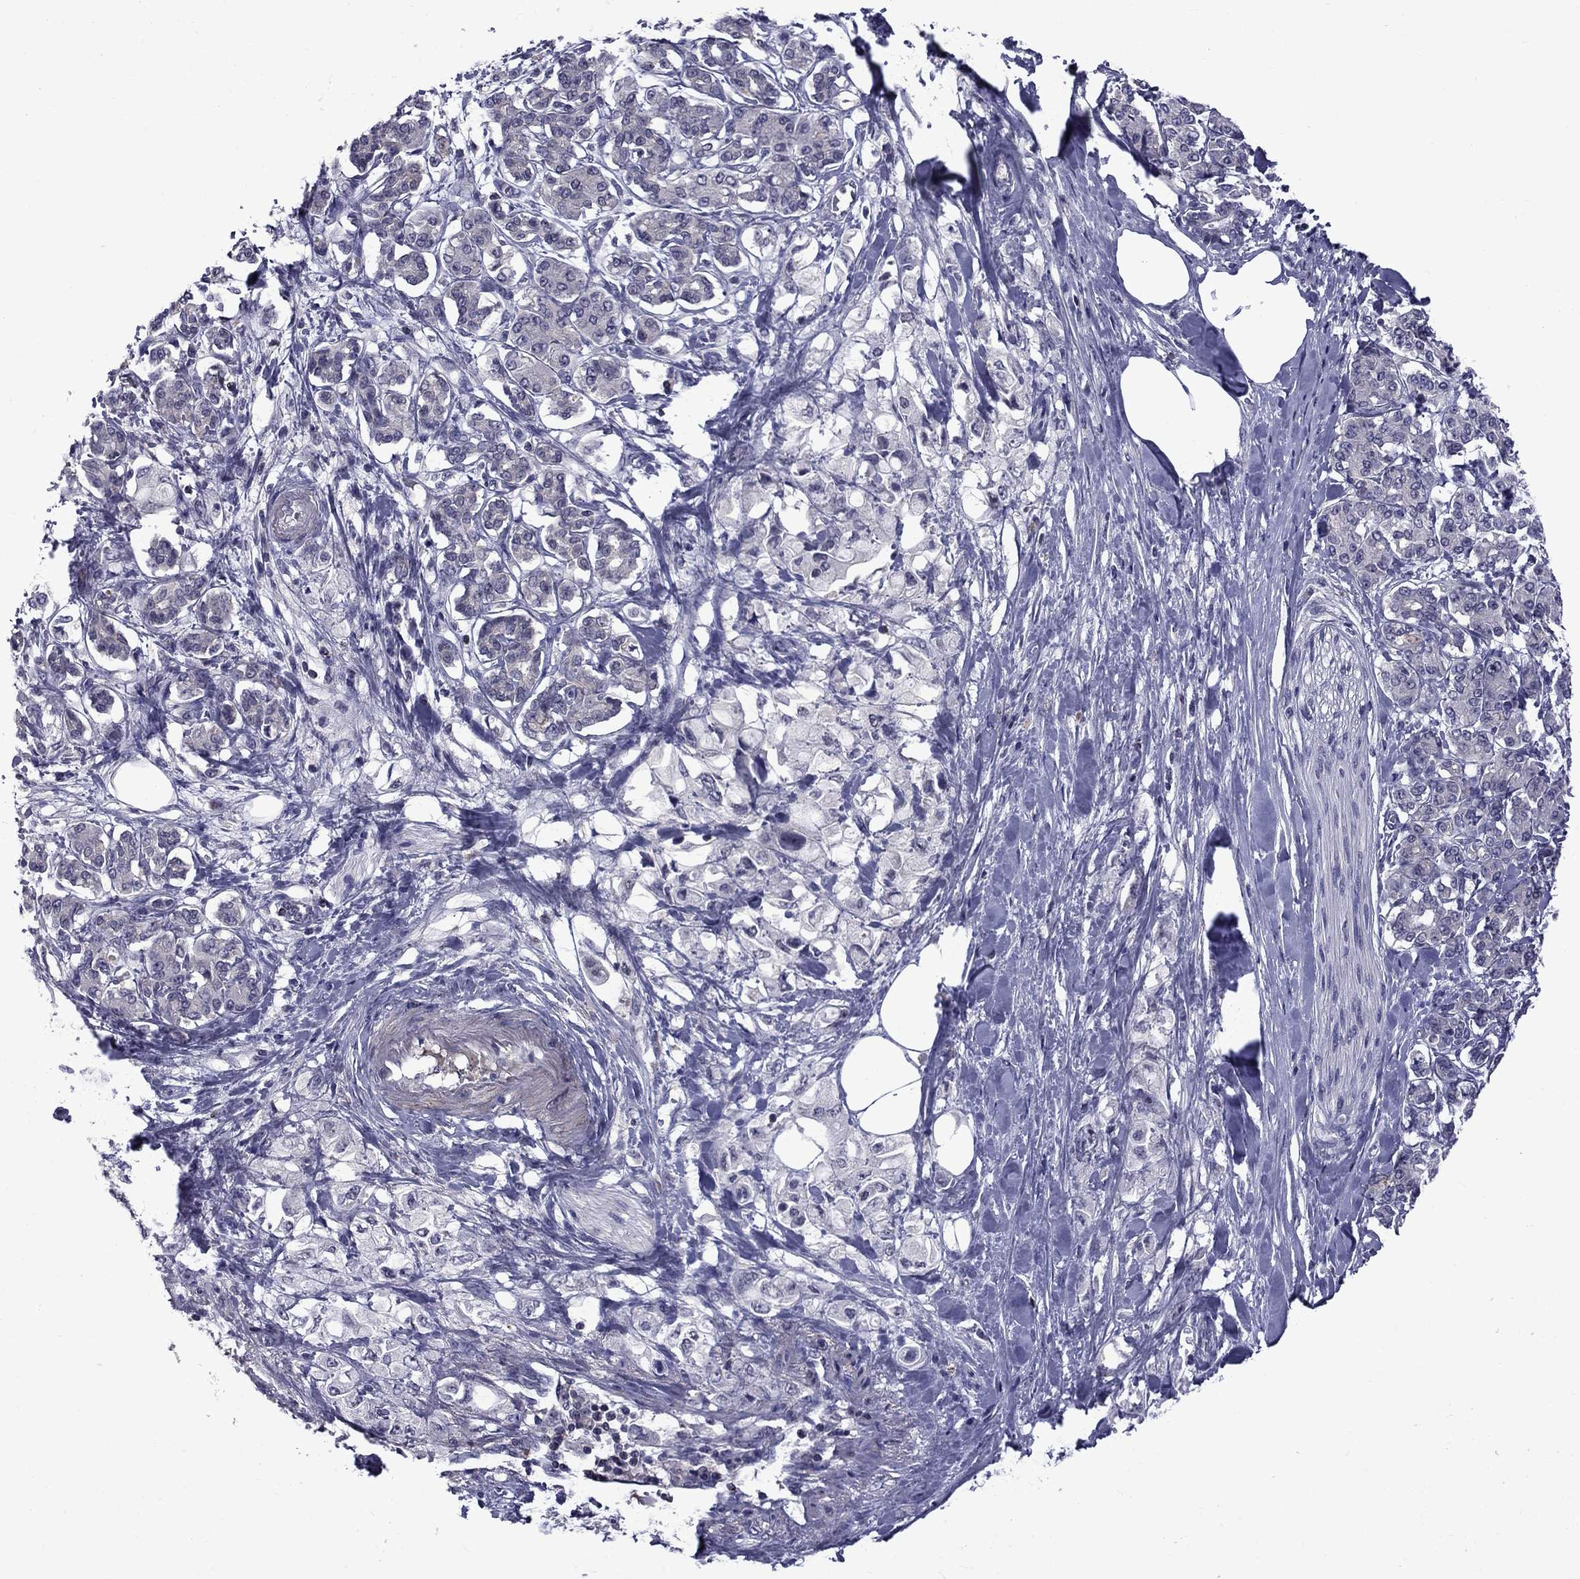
{"staining": {"intensity": "negative", "quantity": "none", "location": "none"}, "tissue": "pancreatic cancer", "cell_type": "Tumor cells", "image_type": "cancer", "snomed": [{"axis": "morphology", "description": "Adenocarcinoma, NOS"}, {"axis": "topography", "description": "Pancreas"}], "caption": "High power microscopy image of an immunohistochemistry histopathology image of adenocarcinoma (pancreatic), revealing no significant staining in tumor cells.", "gene": "SNTA1", "patient": {"sex": "female", "age": 56}}